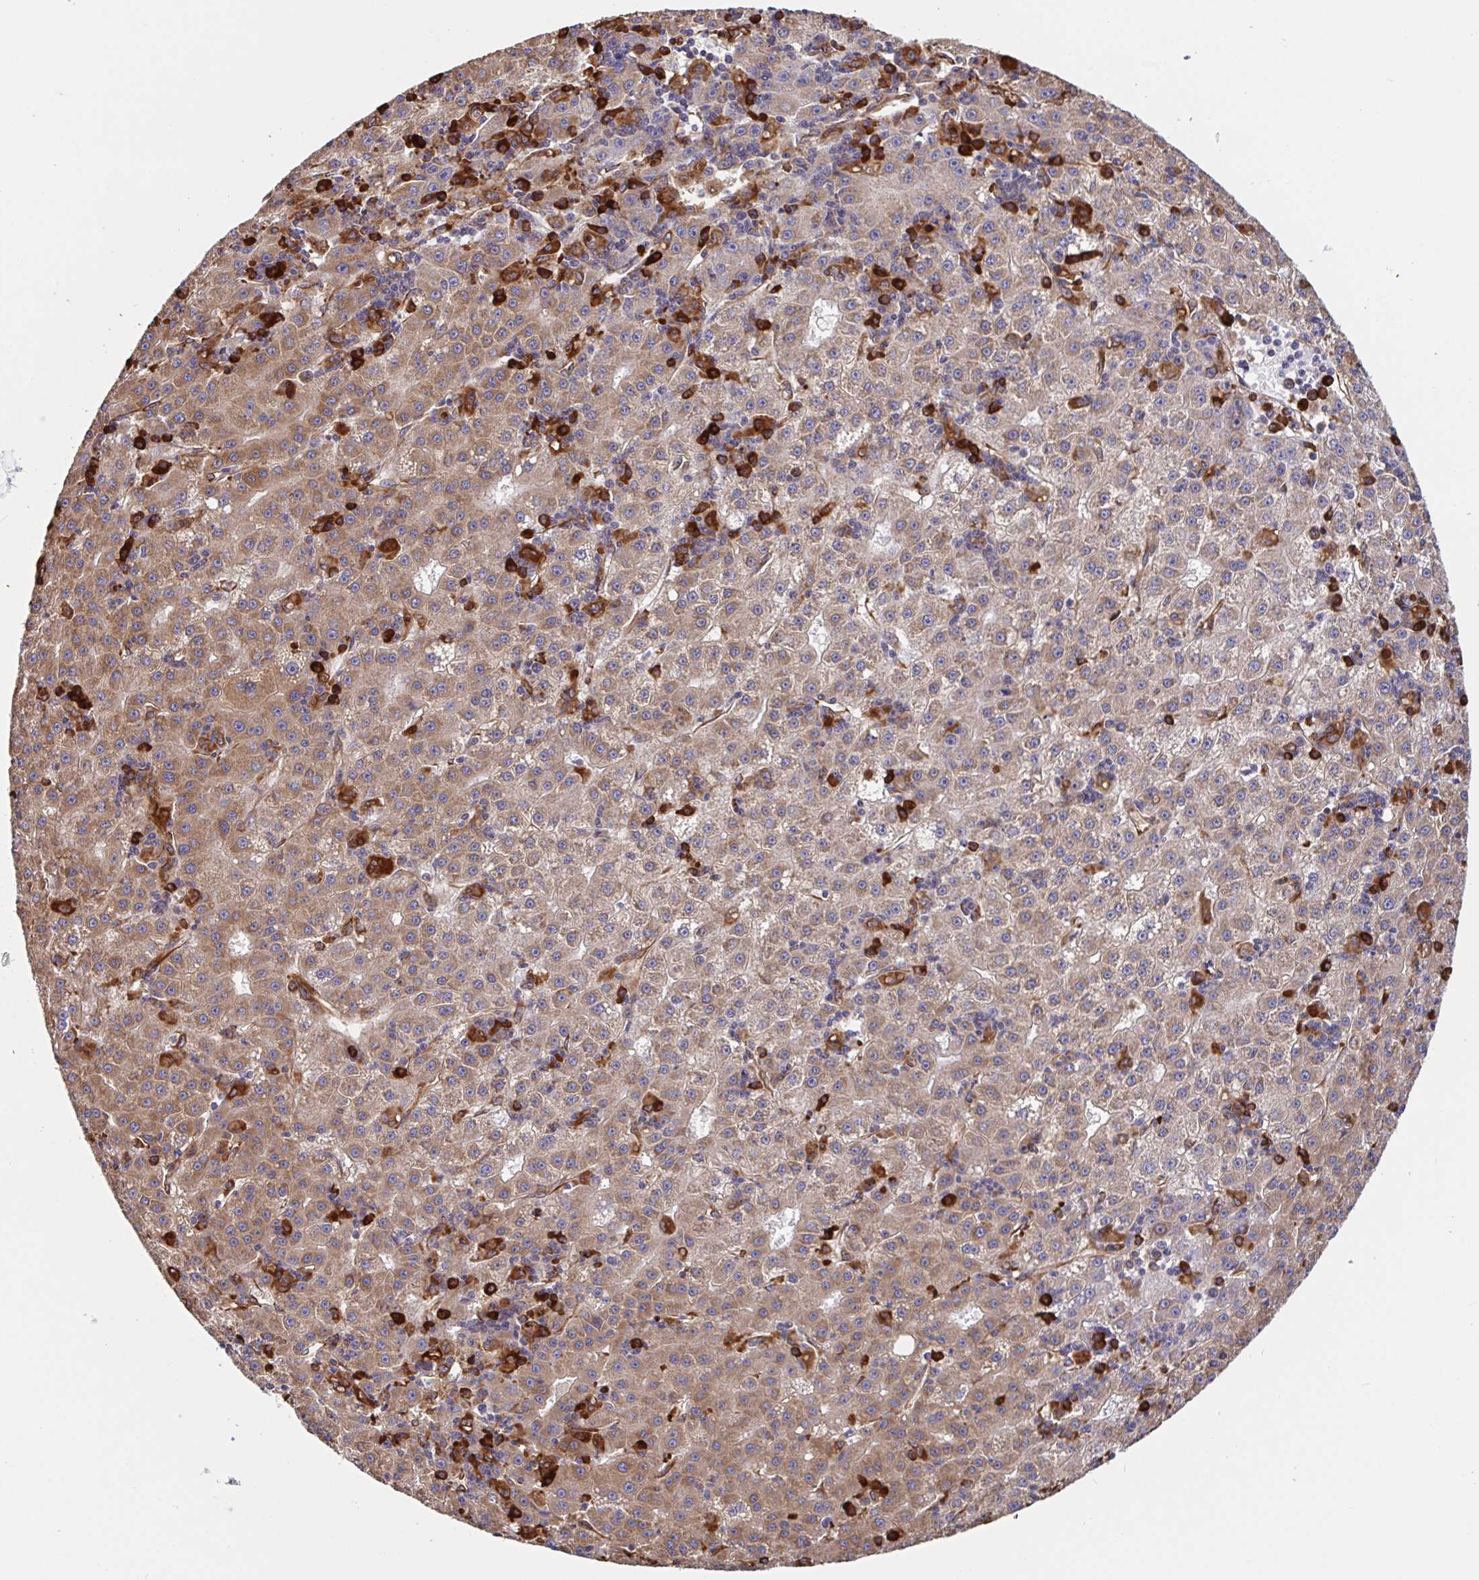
{"staining": {"intensity": "moderate", "quantity": ">75%", "location": "cytoplasmic/membranous"}, "tissue": "liver cancer", "cell_type": "Tumor cells", "image_type": "cancer", "snomed": [{"axis": "morphology", "description": "Carcinoma, Hepatocellular, NOS"}, {"axis": "topography", "description": "Liver"}], "caption": "Liver cancer (hepatocellular carcinoma) stained with DAB (3,3'-diaminobenzidine) immunohistochemistry displays medium levels of moderate cytoplasmic/membranous expression in approximately >75% of tumor cells.", "gene": "MAOA", "patient": {"sex": "male", "age": 76}}